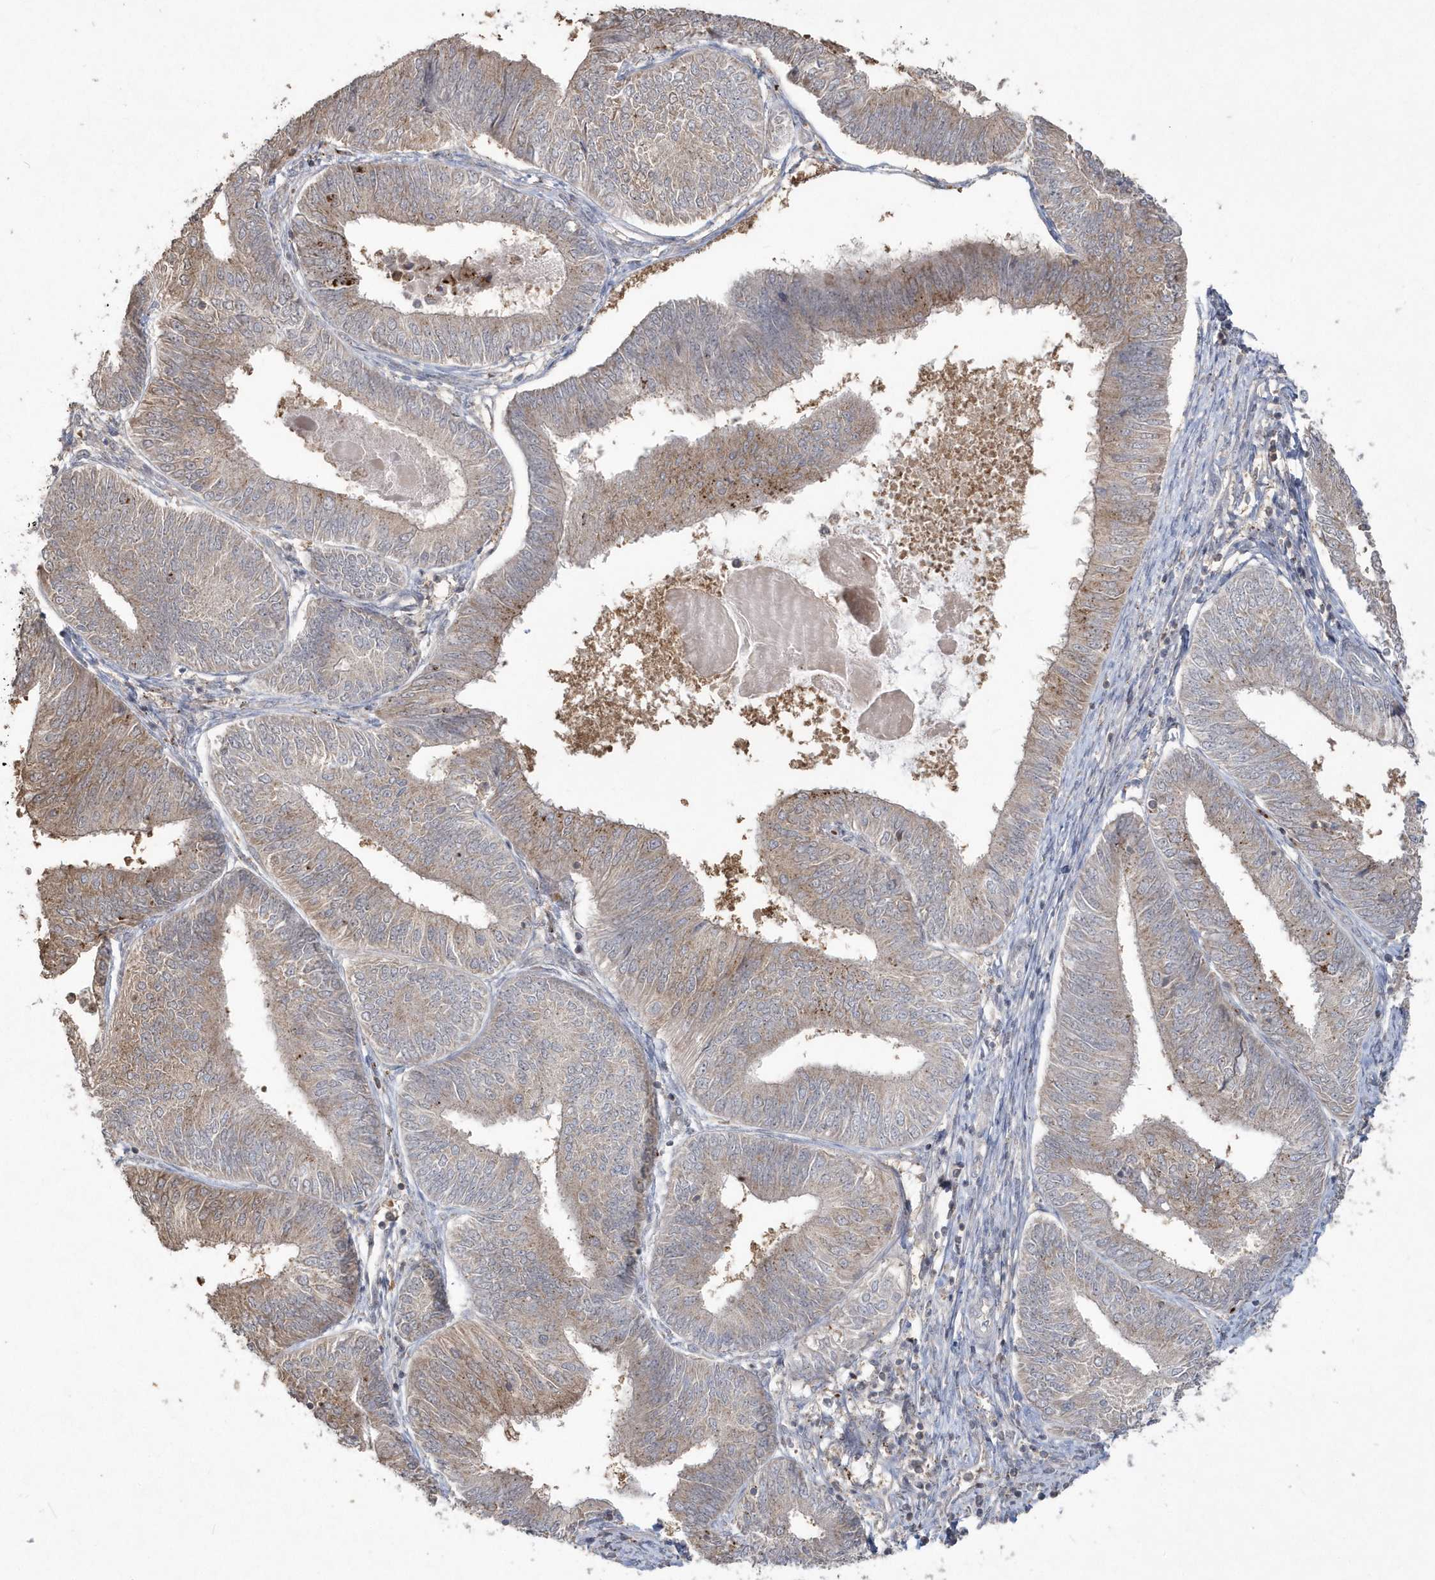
{"staining": {"intensity": "moderate", "quantity": "25%-75%", "location": "cytoplasmic/membranous"}, "tissue": "endometrial cancer", "cell_type": "Tumor cells", "image_type": "cancer", "snomed": [{"axis": "morphology", "description": "Adenocarcinoma, NOS"}, {"axis": "topography", "description": "Endometrium"}], "caption": "Immunohistochemical staining of human adenocarcinoma (endometrial) shows medium levels of moderate cytoplasmic/membranous protein staining in about 25%-75% of tumor cells.", "gene": "GEMIN6", "patient": {"sex": "female", "age": 58}}